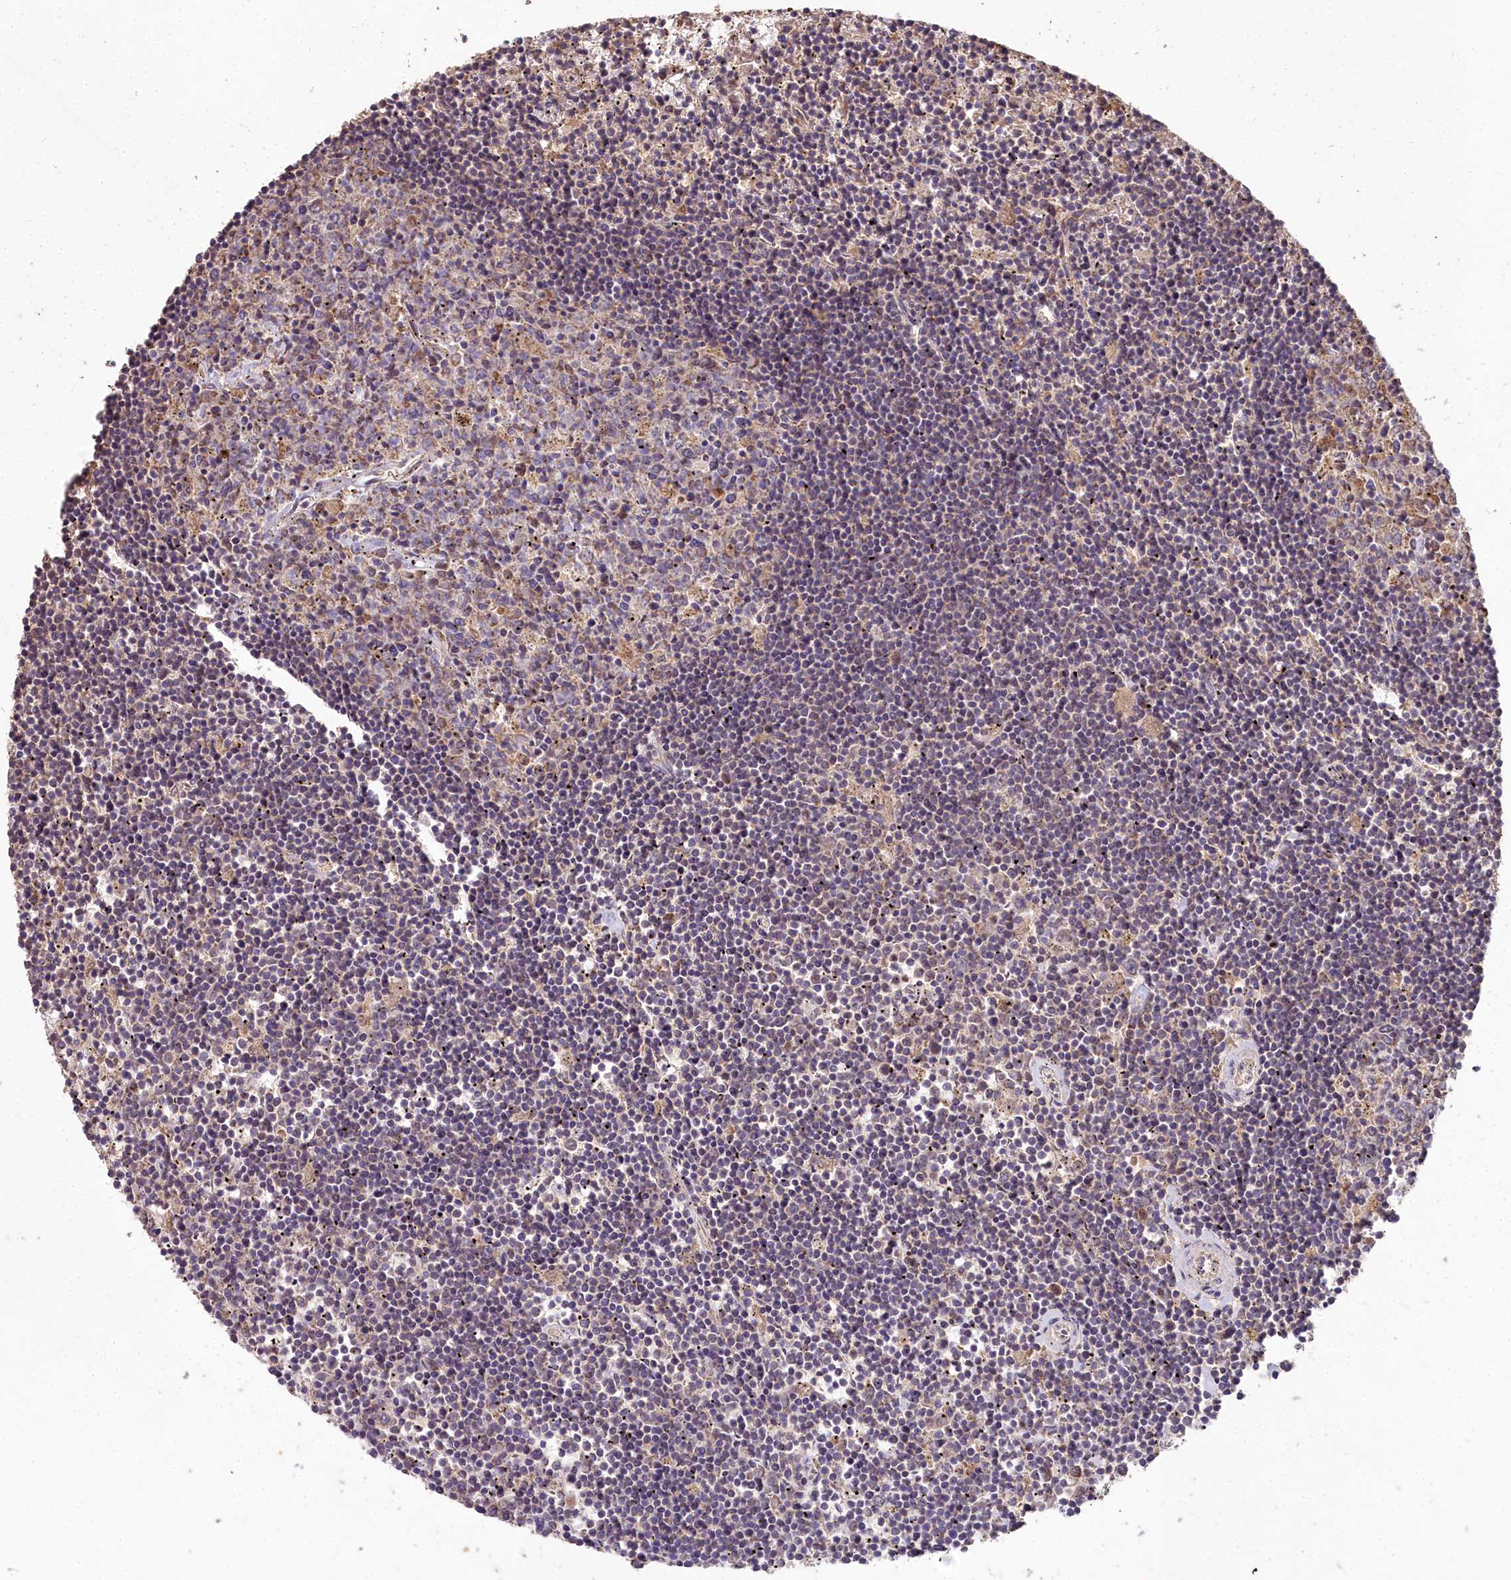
{"staining": {"intensity": "negative", "quantity": "none", "location": "none"}, "tissue": "lymphoma", "cell_type": "Tumor cells", "image_type": "cancer", "snomed": [{"axis": "morphology", "description": "Malignant lymphoma, non-Hodgkin's type, Low grade"}, {"axis": "topography", "description": "Spleen"}], "caption": "High power microscopy photomicrograph of an immunohistochemistry histopathology image of low-grade malignant lymphoma, non-Hodgkin's type, revealing no significant positivity in tumor cells.", "gene": "CEMIP2", "patient": {"sex": "male", "age": 76}}